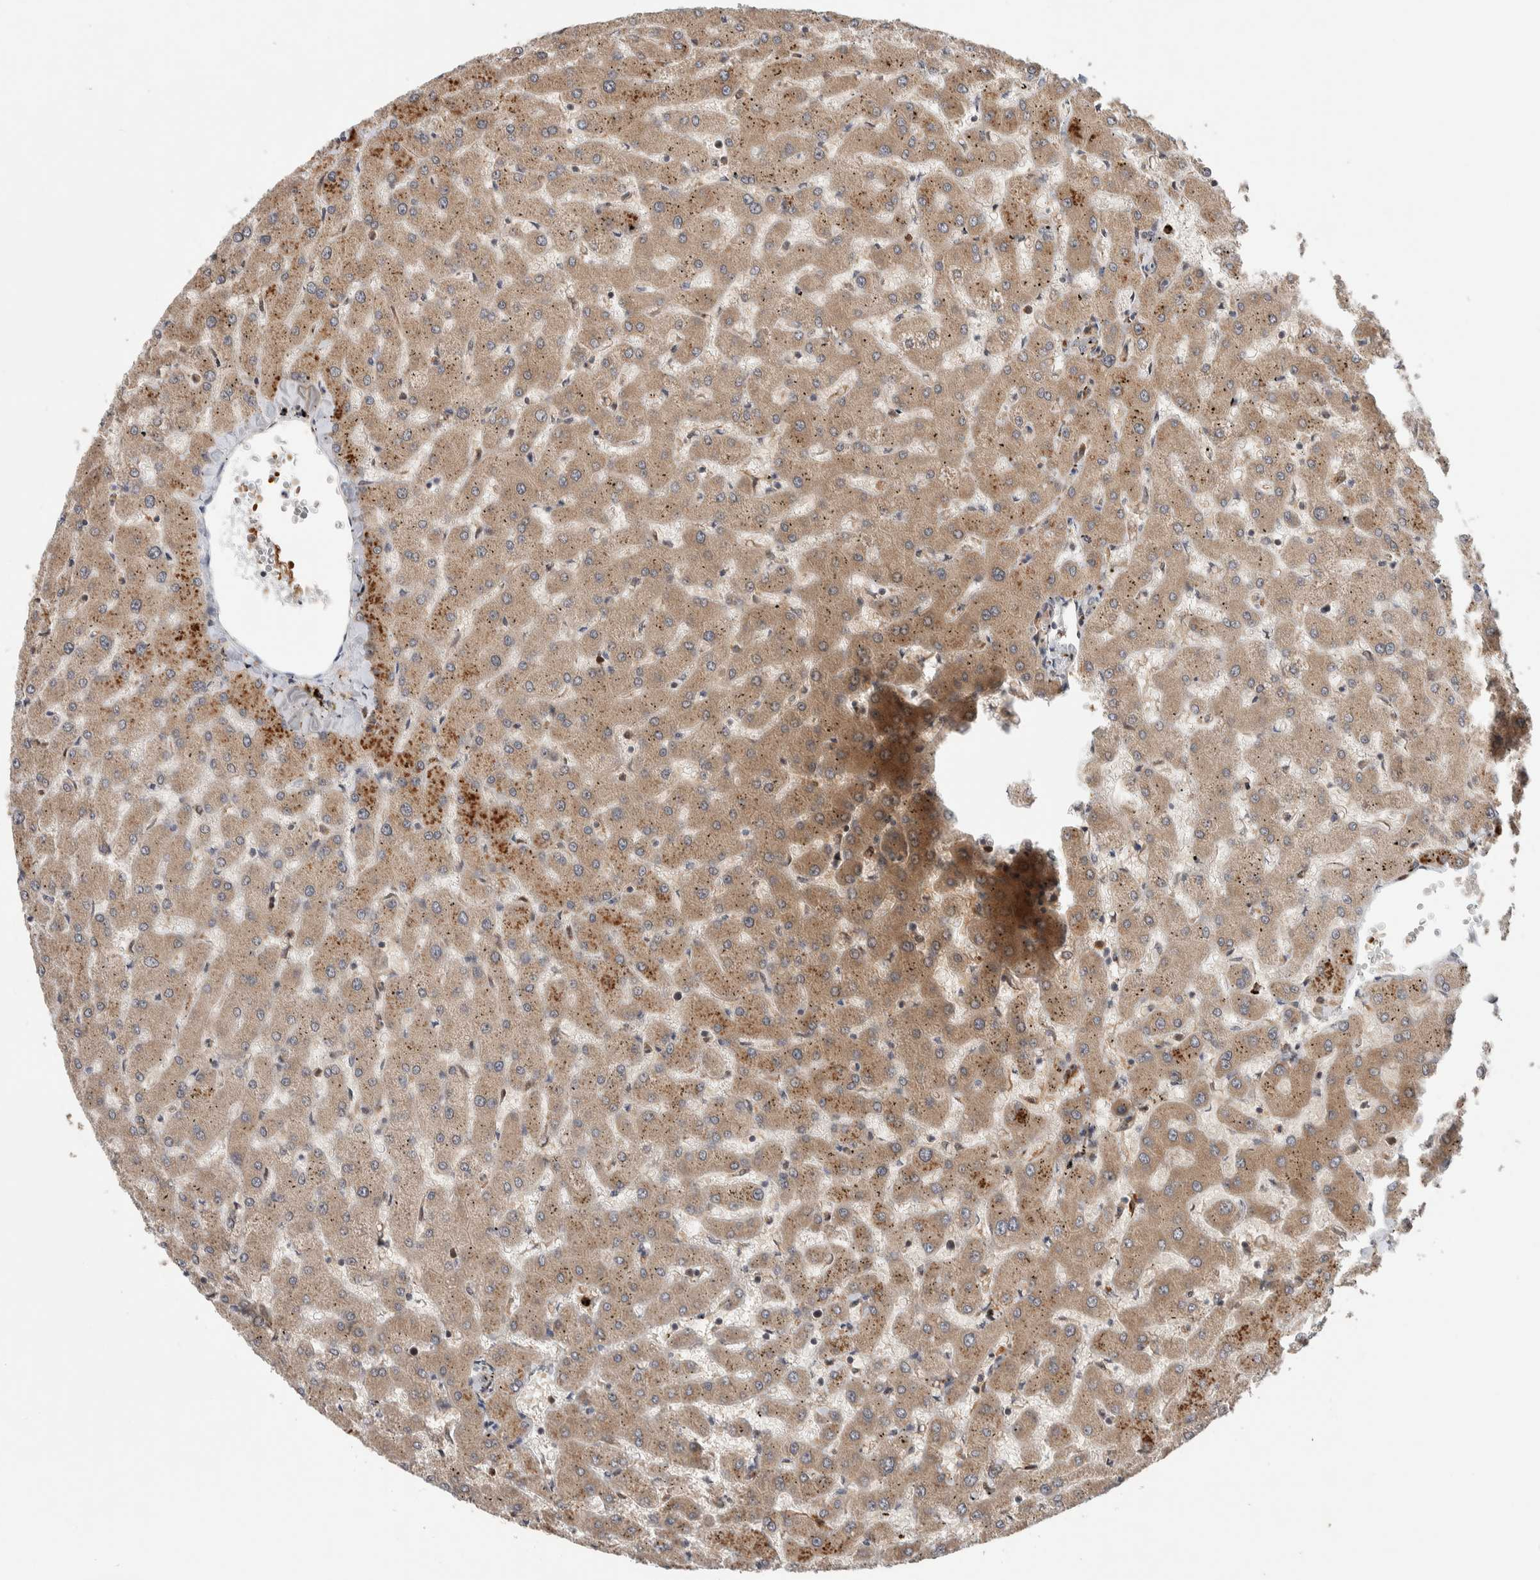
{"staining": {"intensity": "weak", "quantity": "<25%", "location": "cytoplasmic/membranous"}, "tissue": "liver", "cell_type": "Cholangiocytes", "image_type": "normal", "snomed": [{"axis": "morphology", "description": "Normal tissue, NOS"}, {"axis": "topography", "description": "Liver"}], "caption": "Liver stained for a protein using immunohistochemistry (IHC) demonstrates no staining cholangiocytes.", "gene": "KCNK1", "patient": {"sex": "female", "age": 63}}